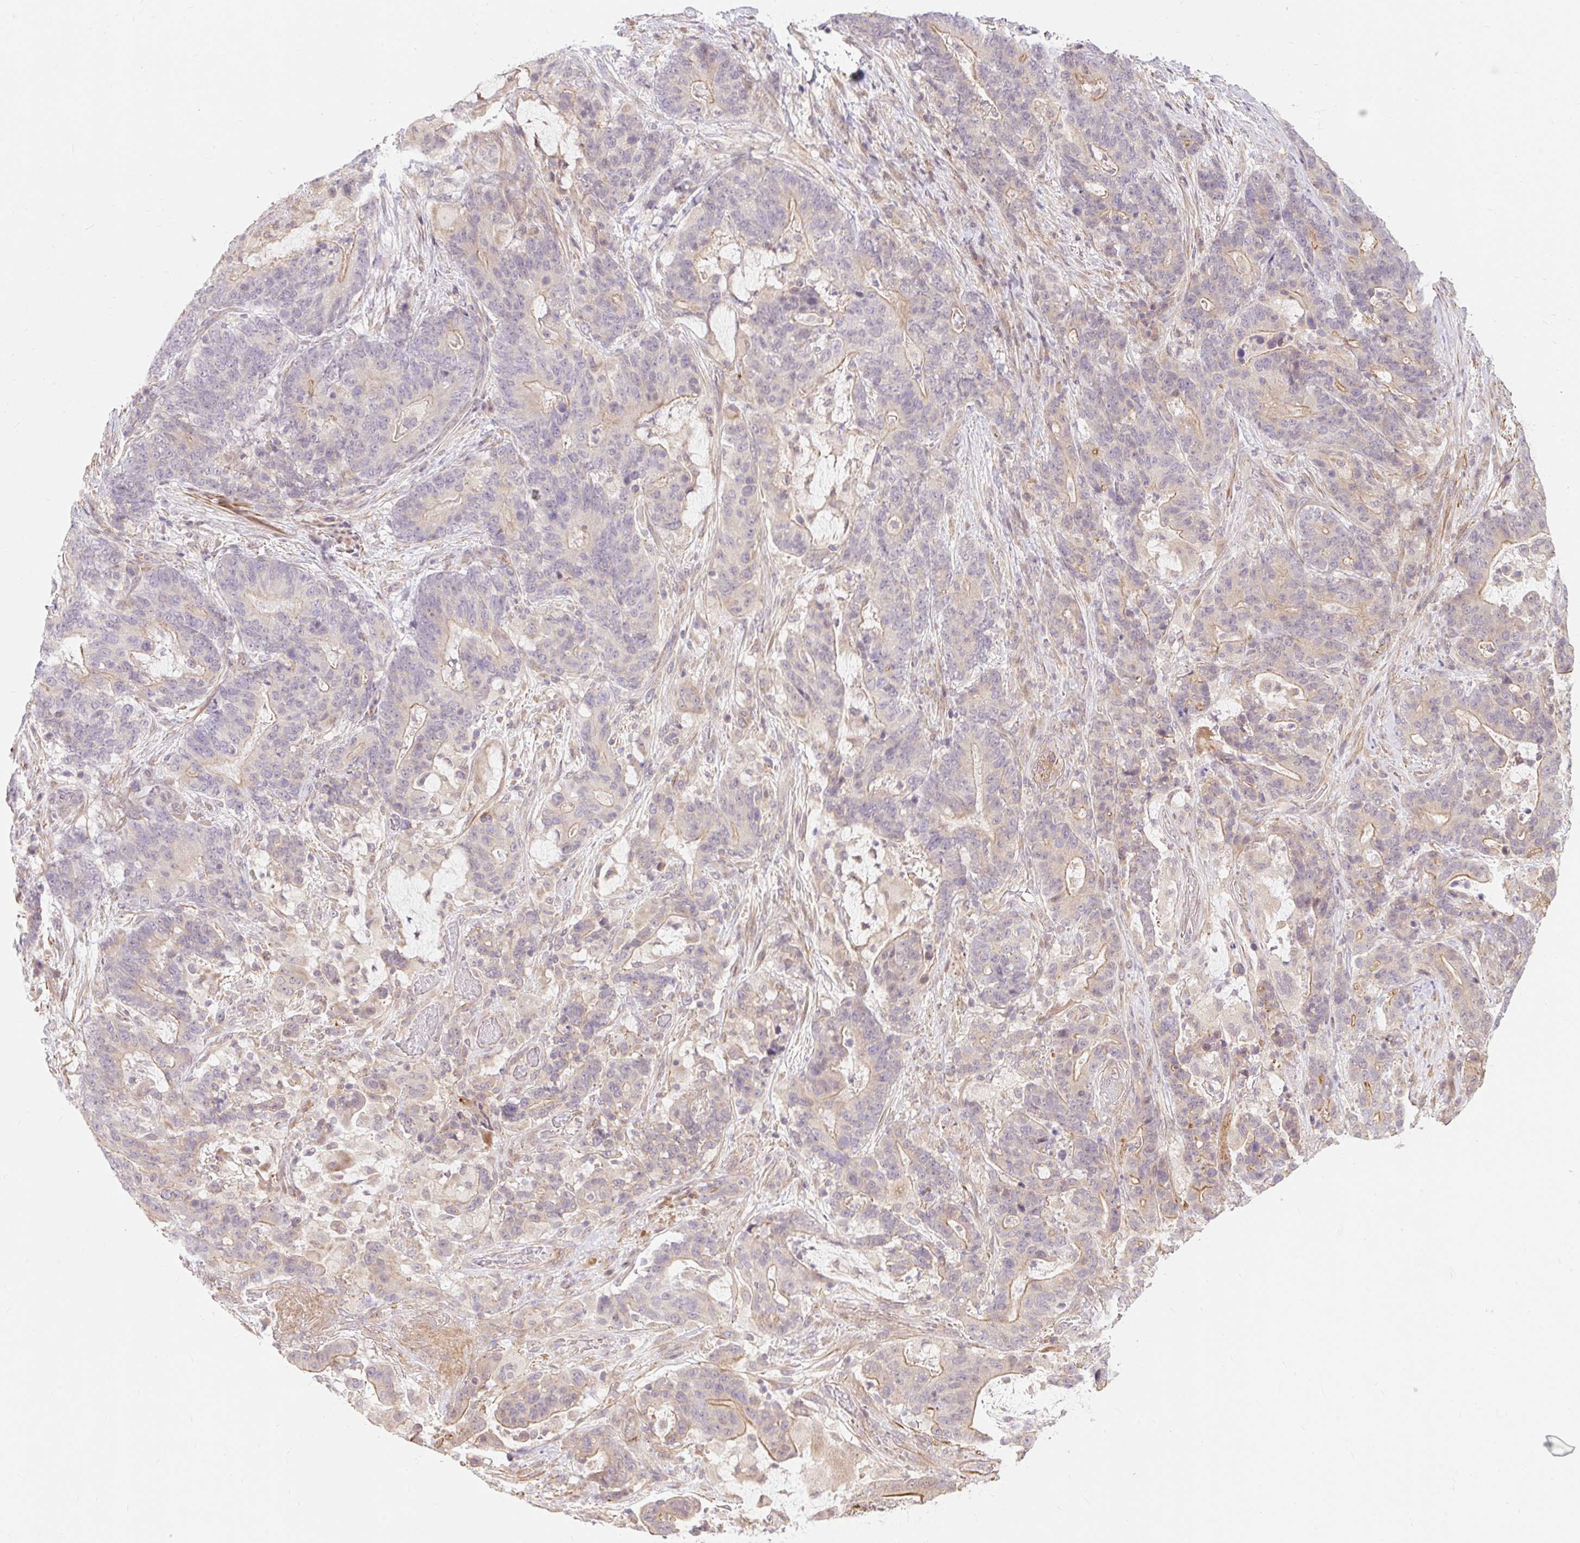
{"staining": {"intensity": "weak", "quantity": "<25%", "location": "cytoplasmic/membranous"}, "tissue": "stomach cancer", "cell_type": "Tumor cells", "image_type": "cancer", "snomed": [{"axis": "morphology", "description": "Normal tissue, NOS"}, {"axis": "morphology", "description": "Adenocarcinoma, NOS"}, {"axis": "topography", "description": "Stomach"}], "caption": "Immunohistochemical staining of adenocarcinoma (stomach) demonstrates no significant expression in tumor cells.", "gene": "EMC10", "patient": {"sex": "female", "age": 64}}